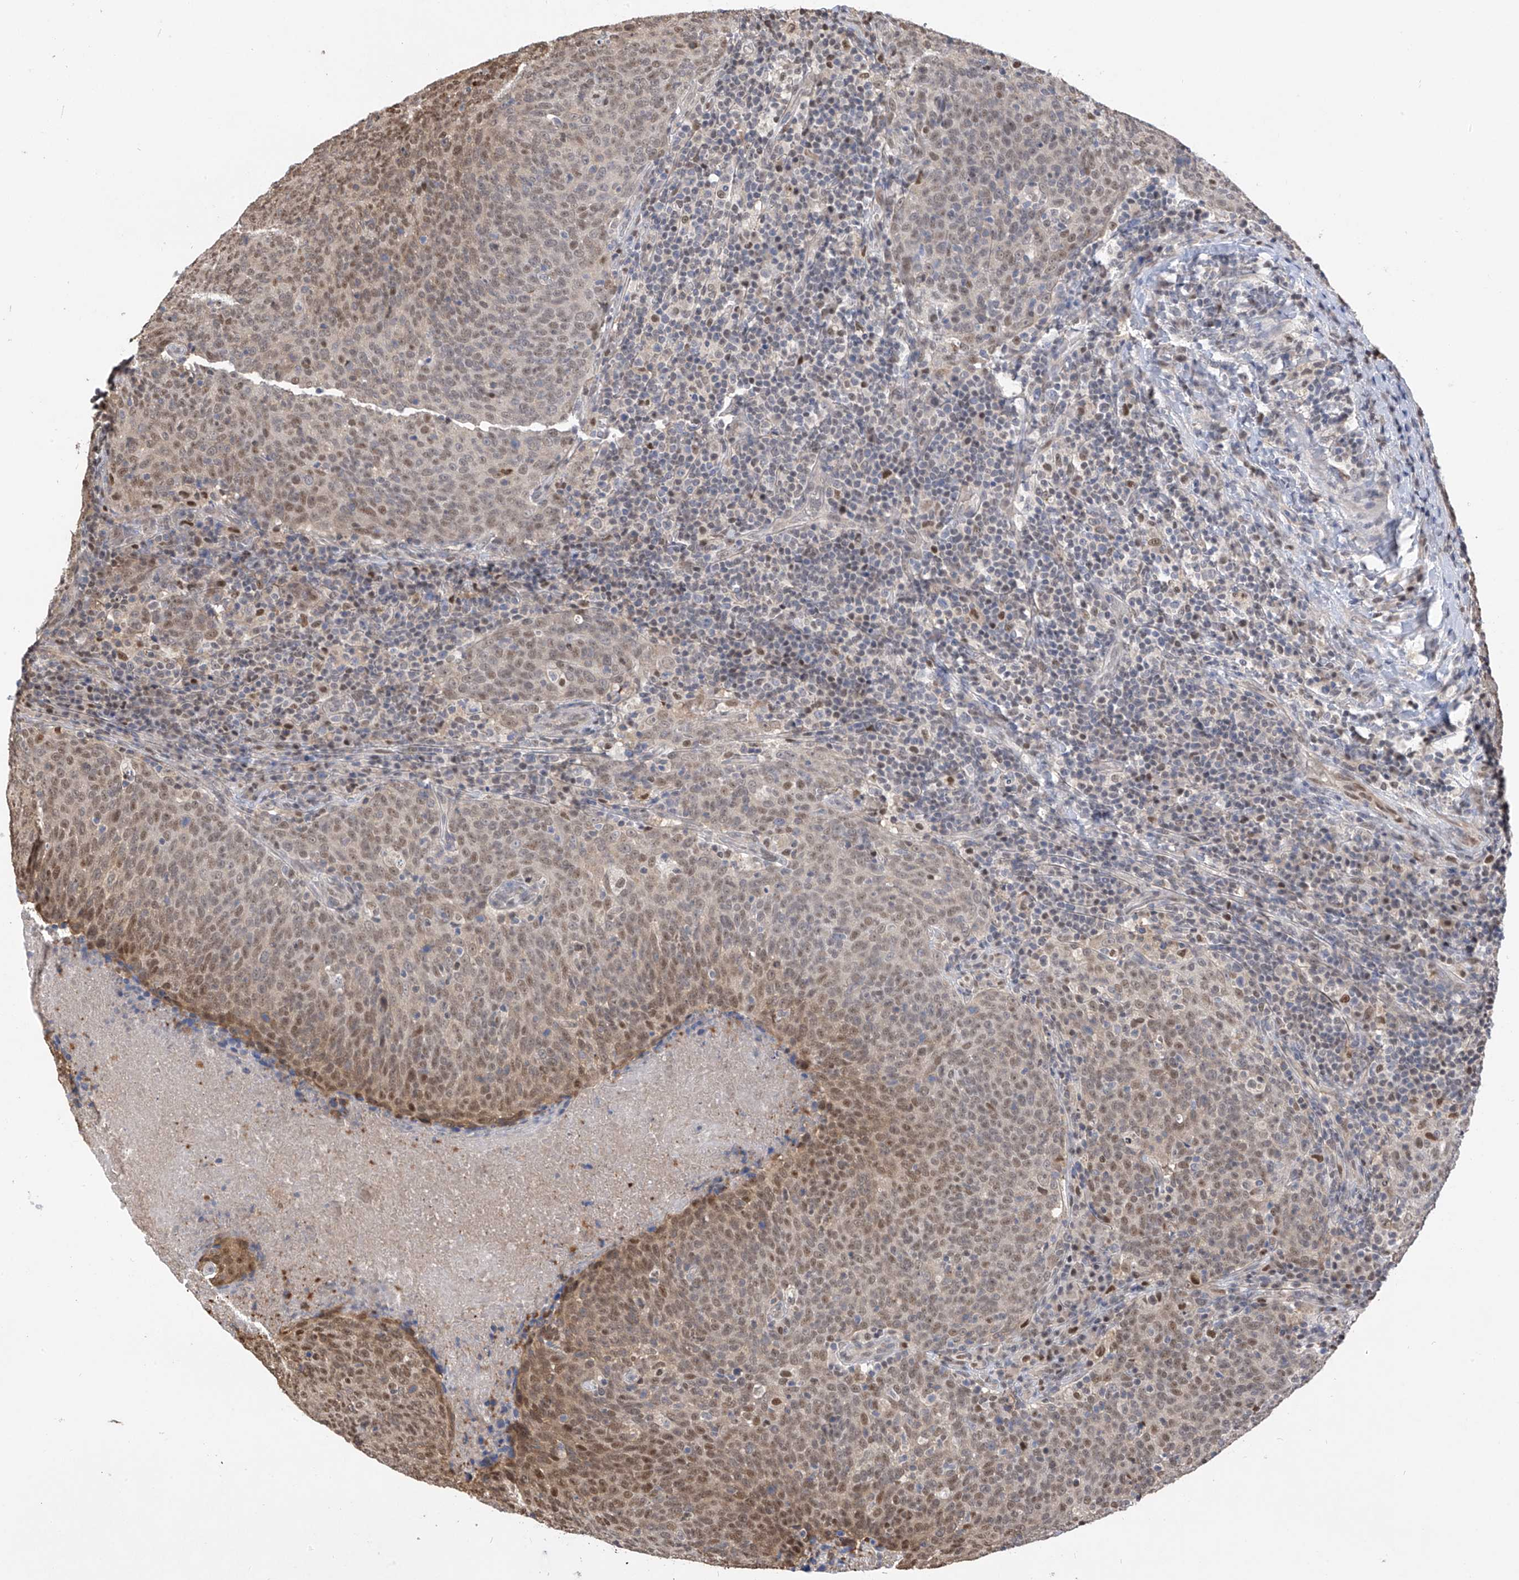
{"staining": {"intensity": "weak", "quantity": "25%-75%", "location": "nuclear"}, "tissue": "head and neck cancer", "cell_type": "Tumor cells", "image_type": "cancer", "snomed": [{"axis": "morphology", "description": "Squamous cell carcinoma, NOS"}, {"axis": "morphology", "description": "Squamous cell carcinoma, metastatic, NOS"}, {"axis": "topography", "description": "Lymph node"}, {"axis": "topography", "description": "Head-Neck"}], "caption": "Human head and neck cancer stained with a protein marker reveals weak staining in tumor cells.", "gene": "PMM1", "patient": {"sex": "male", "age": 62}}